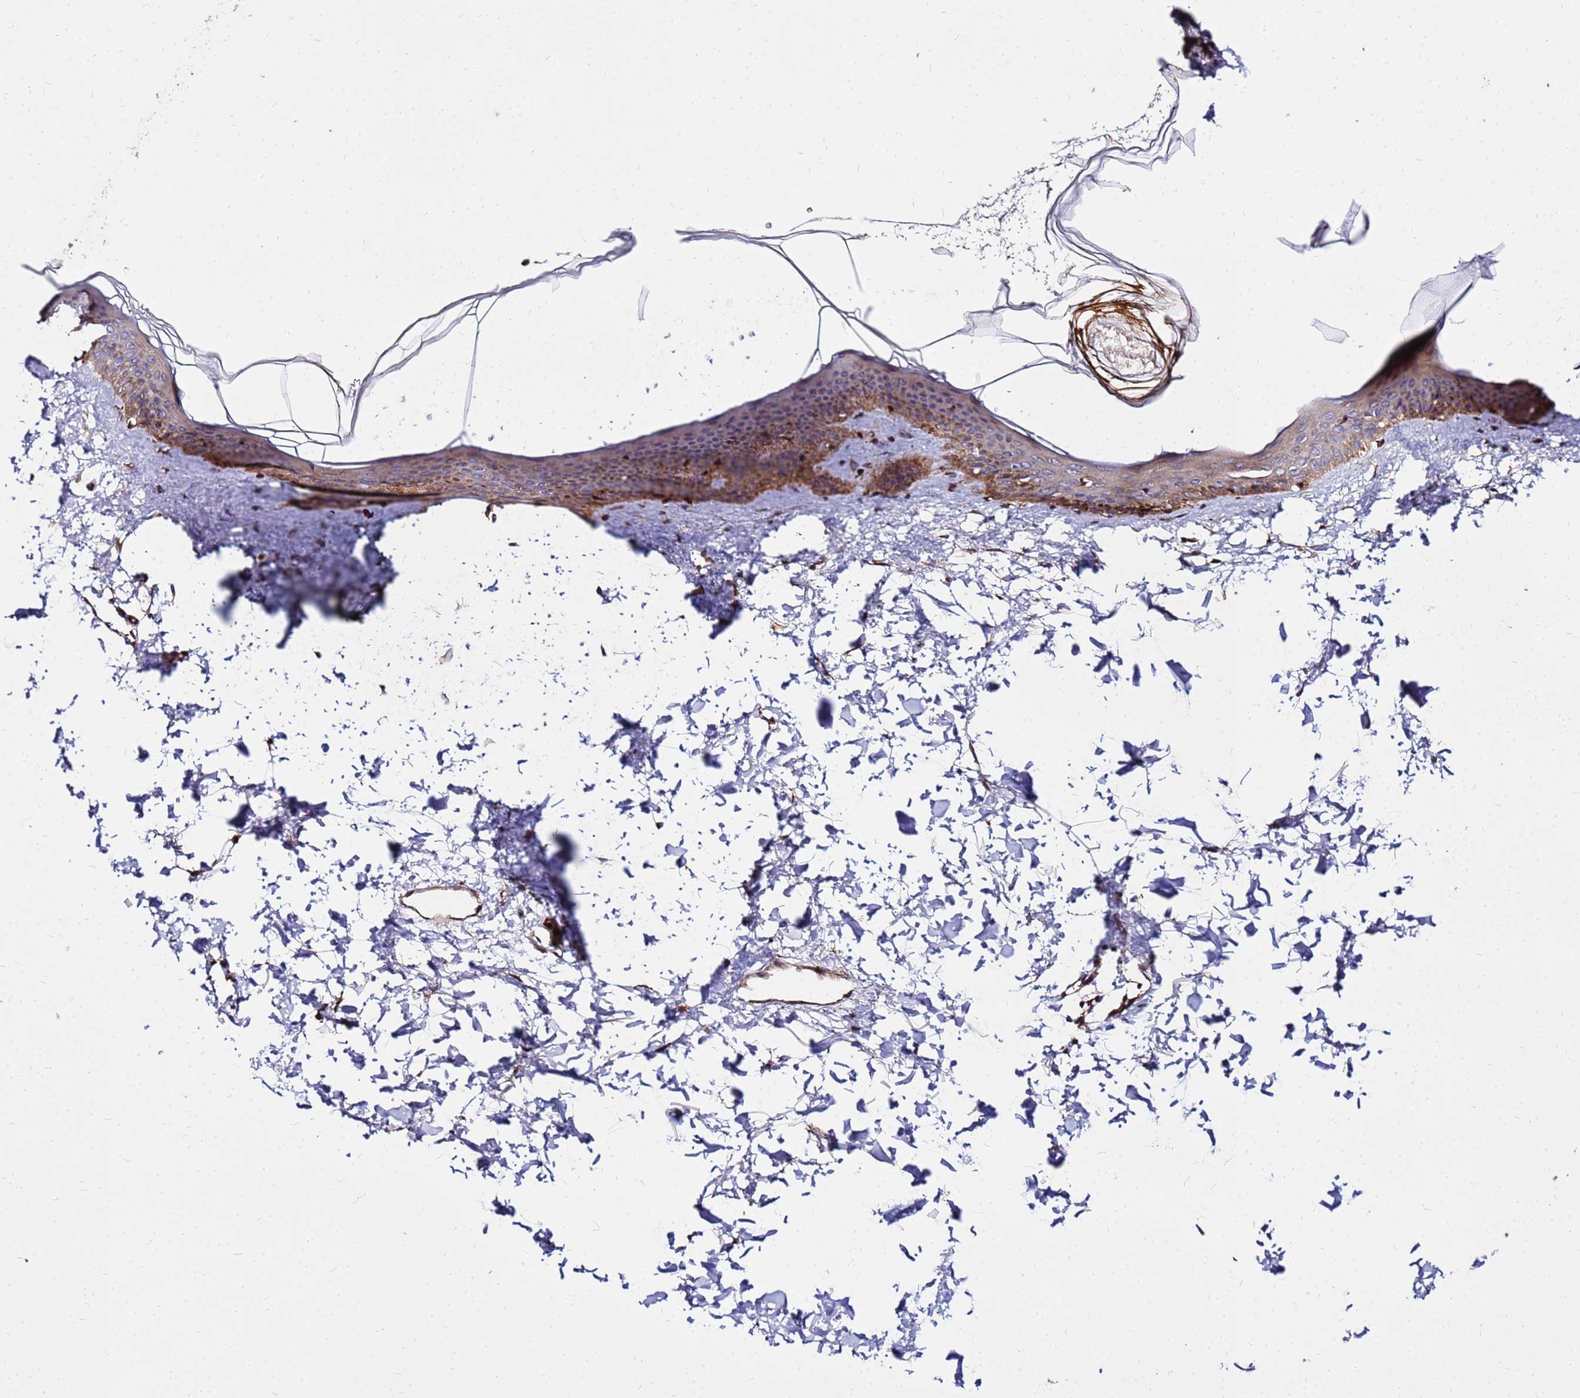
{"staining": {"intensity": "strong", "quantity": ">75%", "location": "cytoplasmic/membranous"}, "tissue": "skin", "cell_type": "Fibroblasts", "image_type": "normal", "snomed": [{"axis": "morphology", "description": "Normal tissue, NOS"}, {"axis": "topography", "description": "Skin"}], "caption": "DAB (3,3'-diaminobenzidine) immunohistochemical staining of benign skin displays strong cytoplasmic/membranous protein expression in about >75% of fibroblasts.", "gene": "WWC2", "patient": {"sex": "female", "age": 58}}